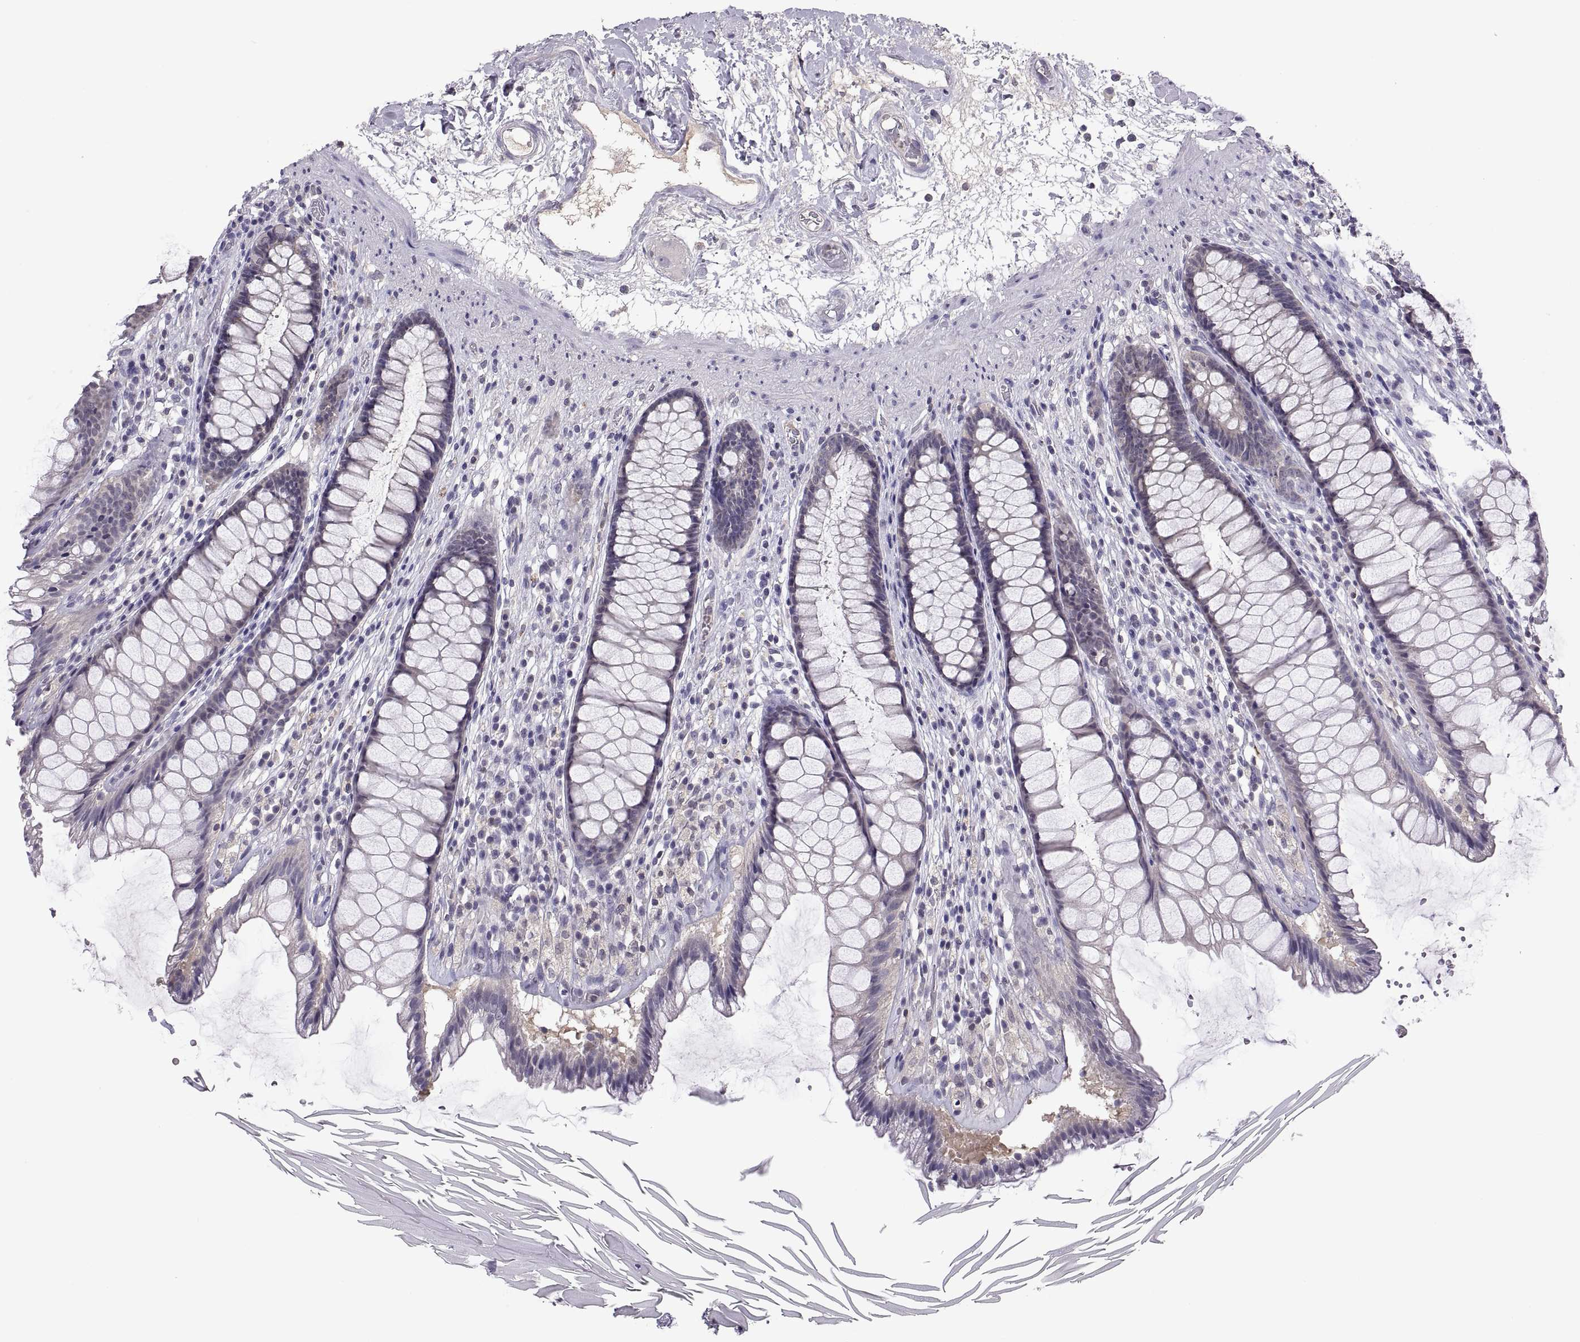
{"staining": {"intensity": "negative", "quantity": "none", "location": "none"}, "tissue": "rectum", "cell_type": "Glandular cells", "image_type": "normal", "snomed": [{"axis": "morphology", "description": "Normal tissue, NOS"}, {"axis": "topography", "description": "Rectum"}], "caption": "This is a micrograph of immunohistochemistry staining of unremarkable rectum, which shows no expression in glandular cells. (Immunohistochemistry, brightfield microscopy, high magnification).", "gene": "FGF9", "patient": {"sex": "male", "age": 72}}